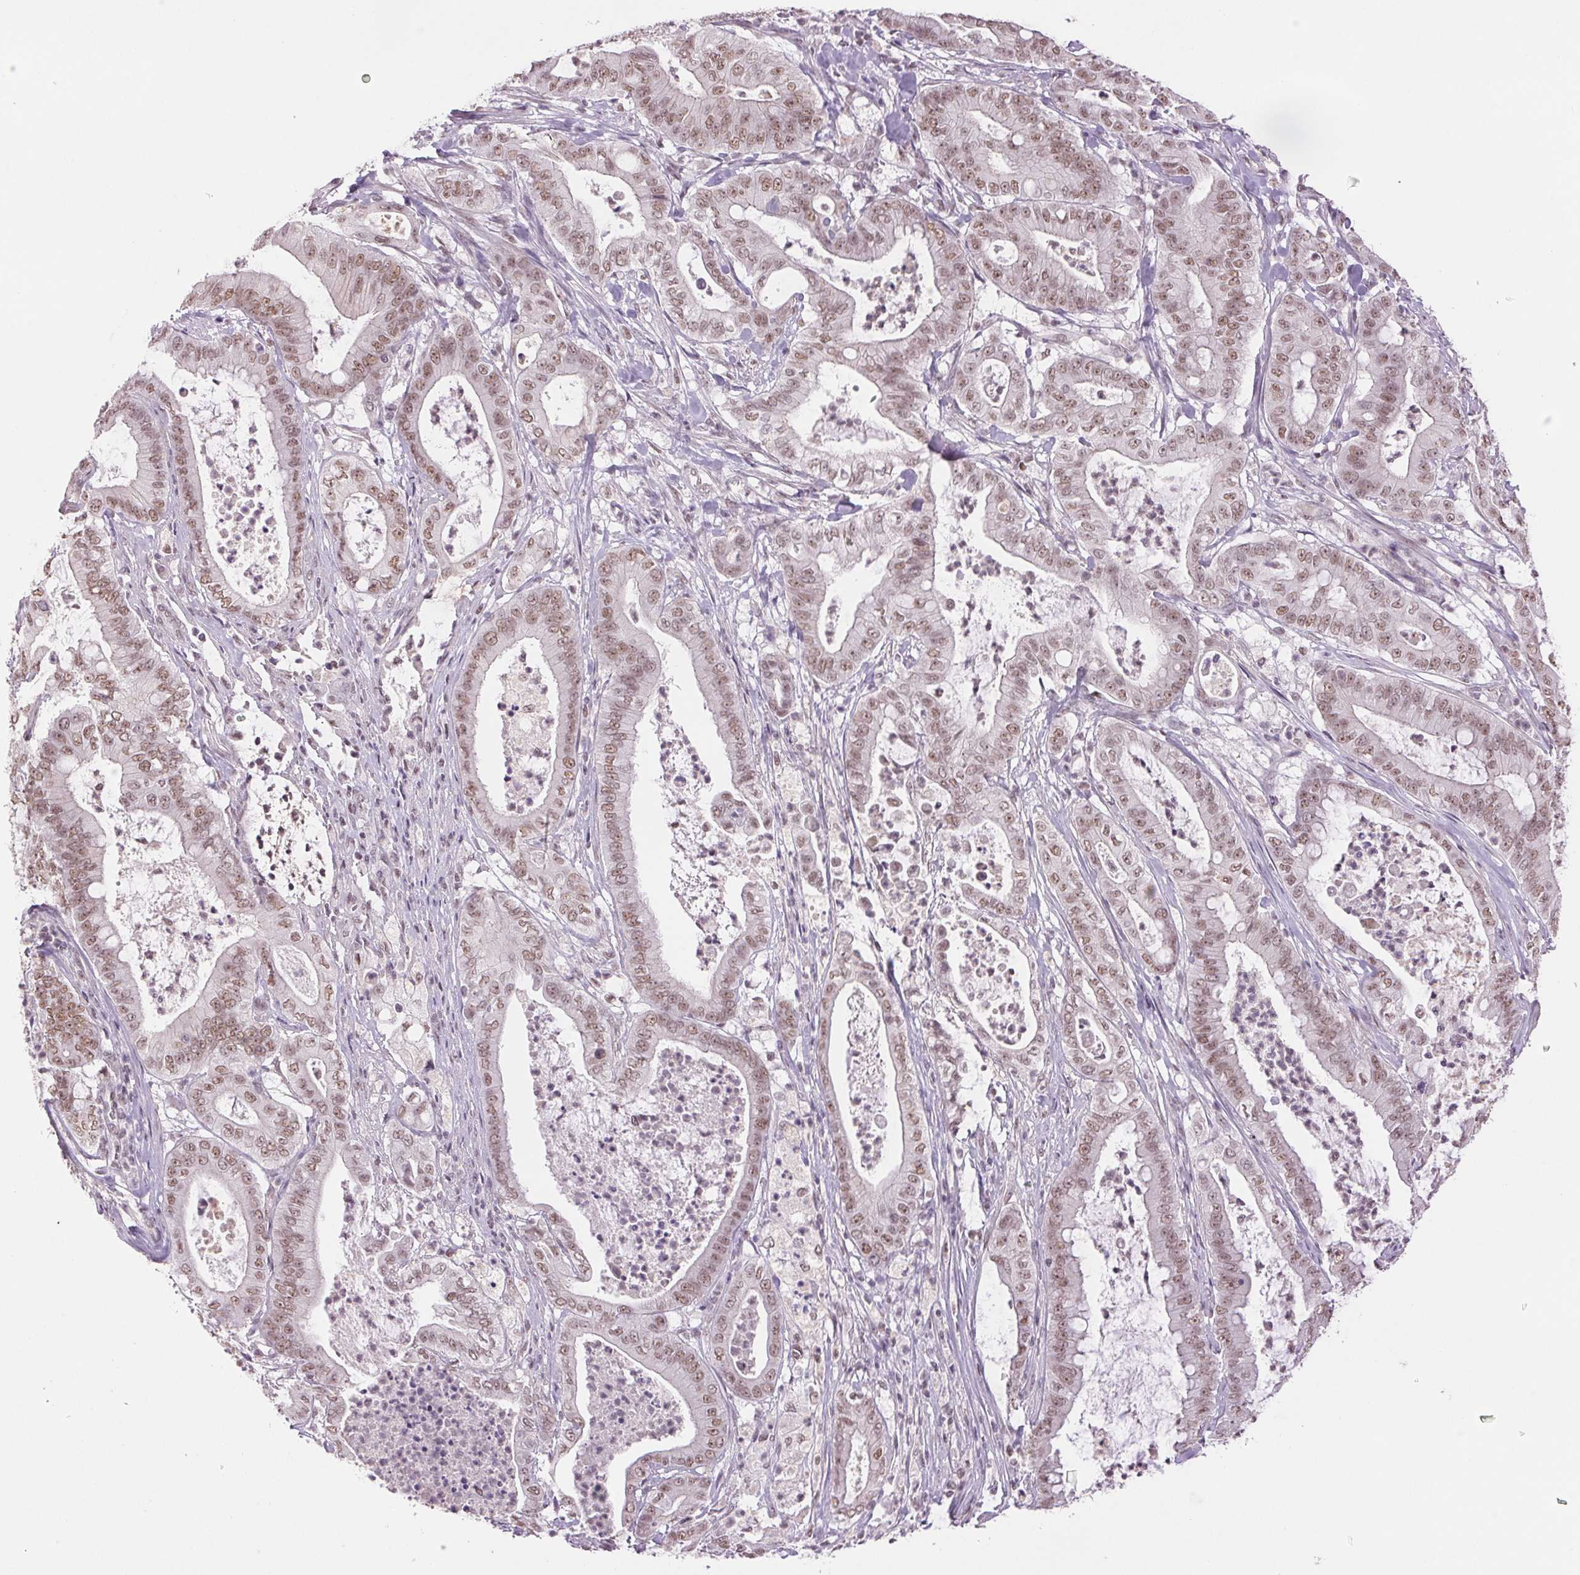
{"staining": {"intensity": "weak", "quantity": ">75%", "location": "nuclear"}, "tissue": "pancreatic cancer", "cell_type": "Tumor cells", "image_type": "cancer", "snomed": [{"axis": "morphology", "description": "Adenocarcinoma, NOS"}, {"axis": "topography", "description": "Pancreas"}], "caption": "Protein expression analysis of human pancreatic cancer (adenocarcinoma) reveals weak nuclear expression in about >75% of tumor cells.", "gene": "RPRD1B", "patient": {"sex": "male", "age": 71}}